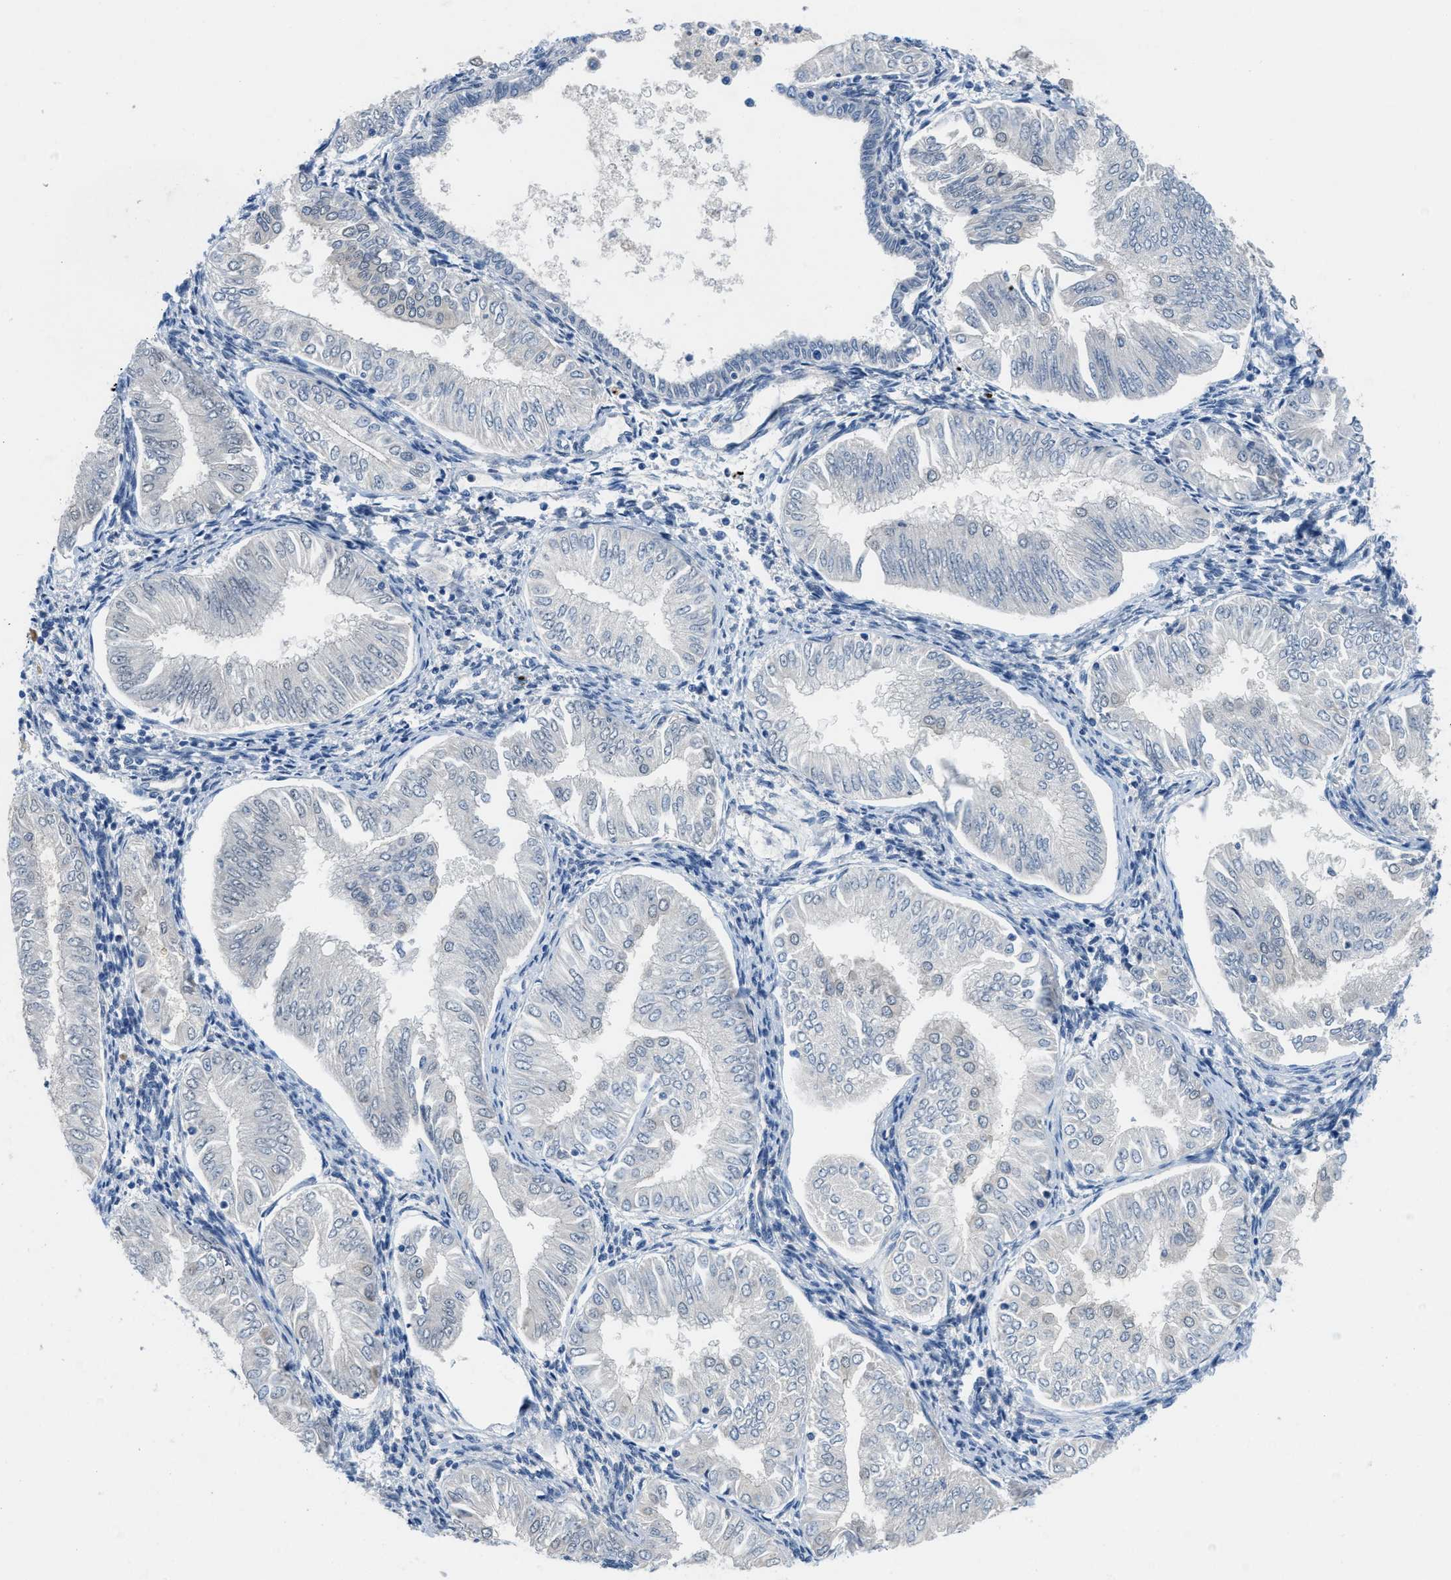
{"staining": {"intensity": "weak", "quantity": "<25%", "location": "nuclear"}, "tissue": "endometrial cancer", "cell_type": "Tumor cells", "image_type": "cancer", "snomed": [{"axis": "morphology", "description": "Adenocarcinoma, NOS"}, {"axis": "topography", "description": "Endometrium"}], "caption": "Immunohistochemistry (IHC) photomicrograph of human endometrial cancer stained for a protein (brown), which demonstrates no expression in tumor cells. Nuclei are stained in blue.", "gene": "PGR", "patient": {"sex": "female", "age": 53}}